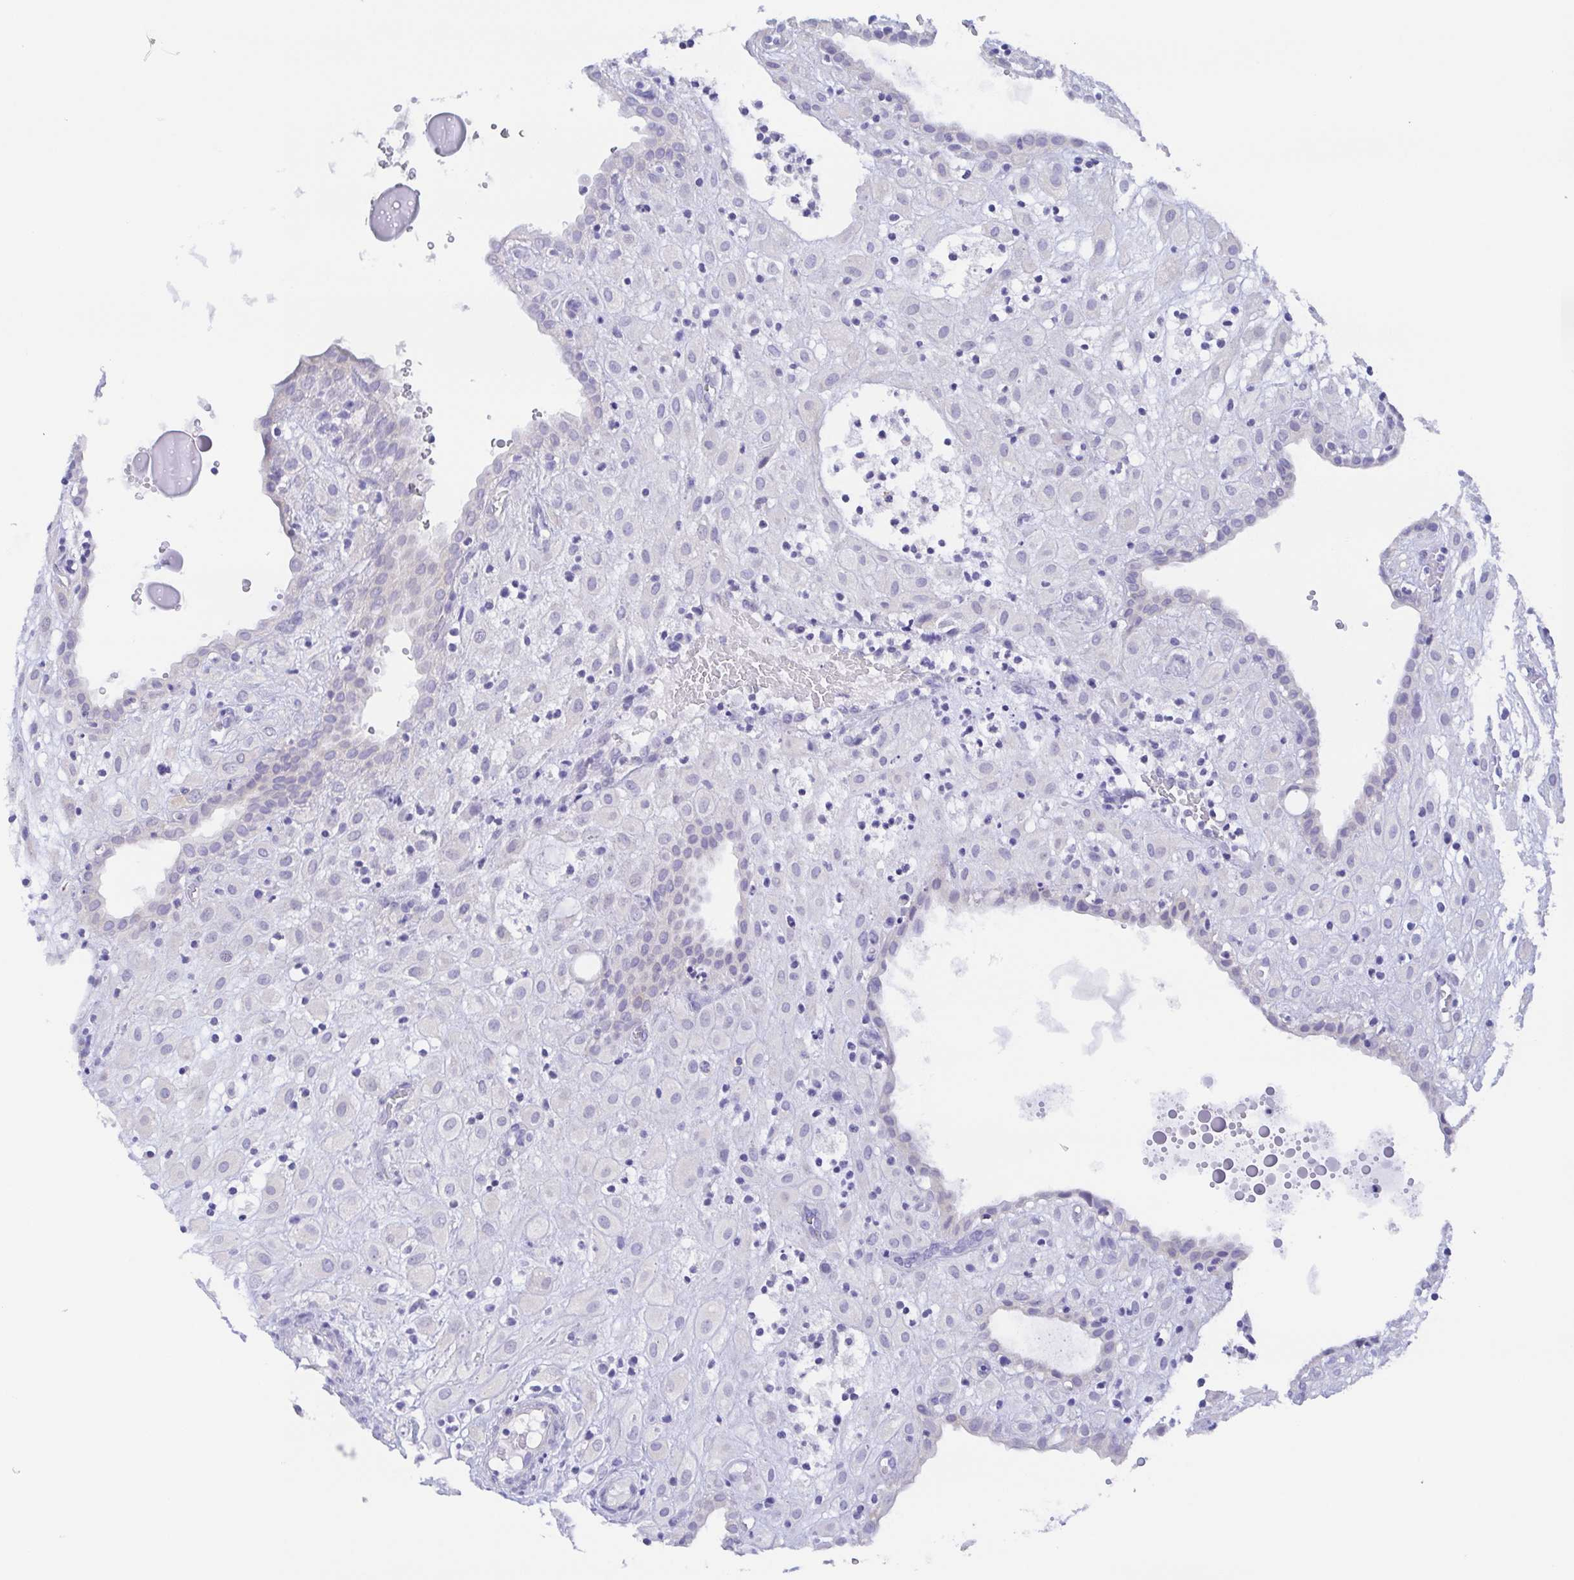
{"staining": {"intensity": "negative", "quantity": "none", "location": "none"}, "tissue": "placenta", "cell_type": "Decidual cells", "image_type": "normal", "snomed": [{"axis": "morphology", "description": "Normal tissue, NOS"}, {"axis": "topography", "description": "Placenta"}], "caption": "IHC of benign placenta reveals no staining in decidual cells. (Immunohistochemistry (ihc), brightfield microscopy, high magnification).", "gene": "MUCL3", "patient": {"sex": "female", "age": 24}}